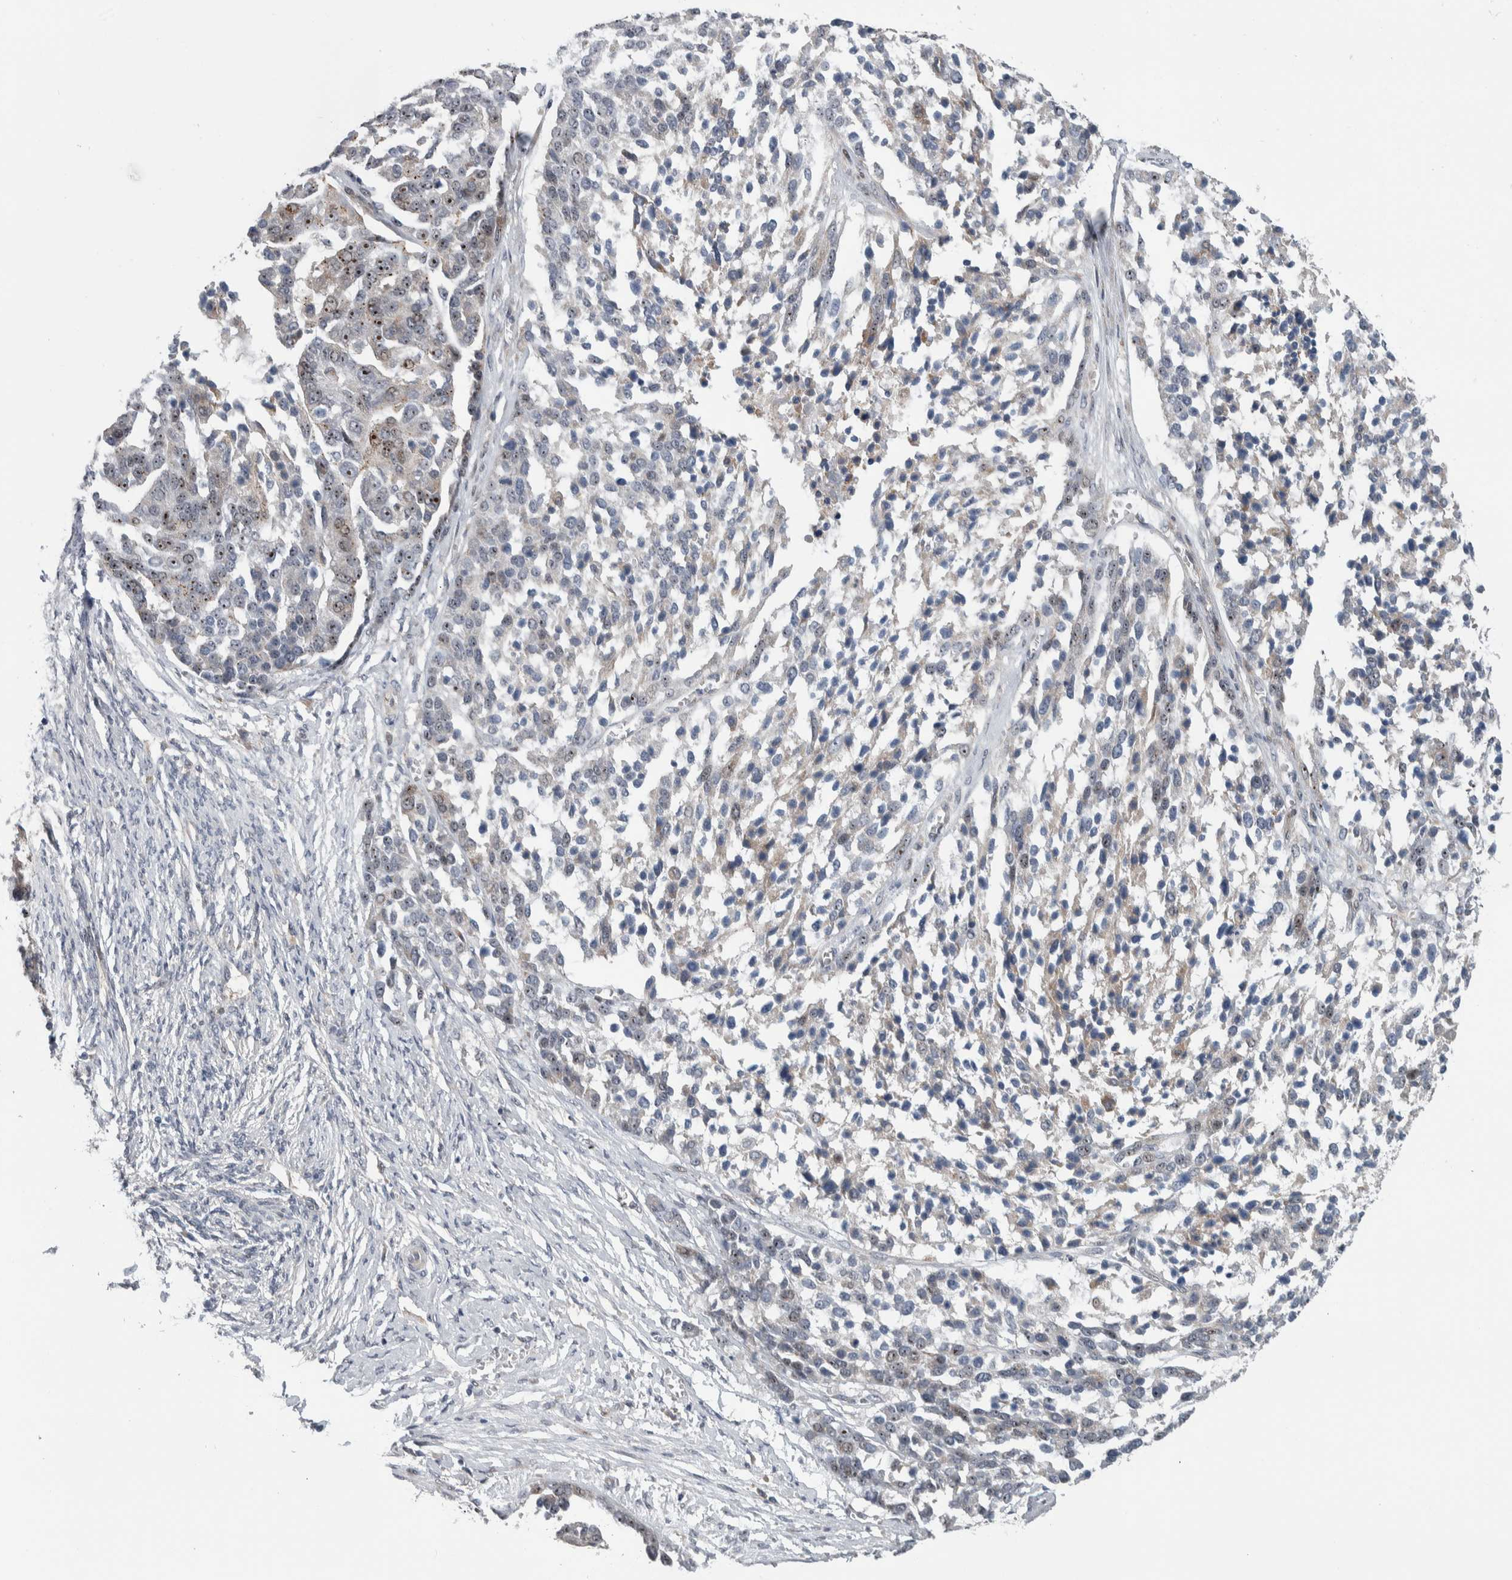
{"staining": {"intensity": "strong", "quantity": "<25%", "location": "nuclear"}, "tissue": "ovarian cancer", "cell_type": "Tumor cells", "image_type": "cancer", "snomed": [{"axis": "morphology", "description": "Cystadenocarcinoma, serous, NOS"}, {"axis": "topography", "description": "Ovary"}], "caption": "A medium amount of strong nuclear positivity is appreciated in about <25% of tumor cells in ovarian serous cystadenocarcinoma tissue.", "gene": "PRRG4", "patient": {"sex": "female", "age": 44}}